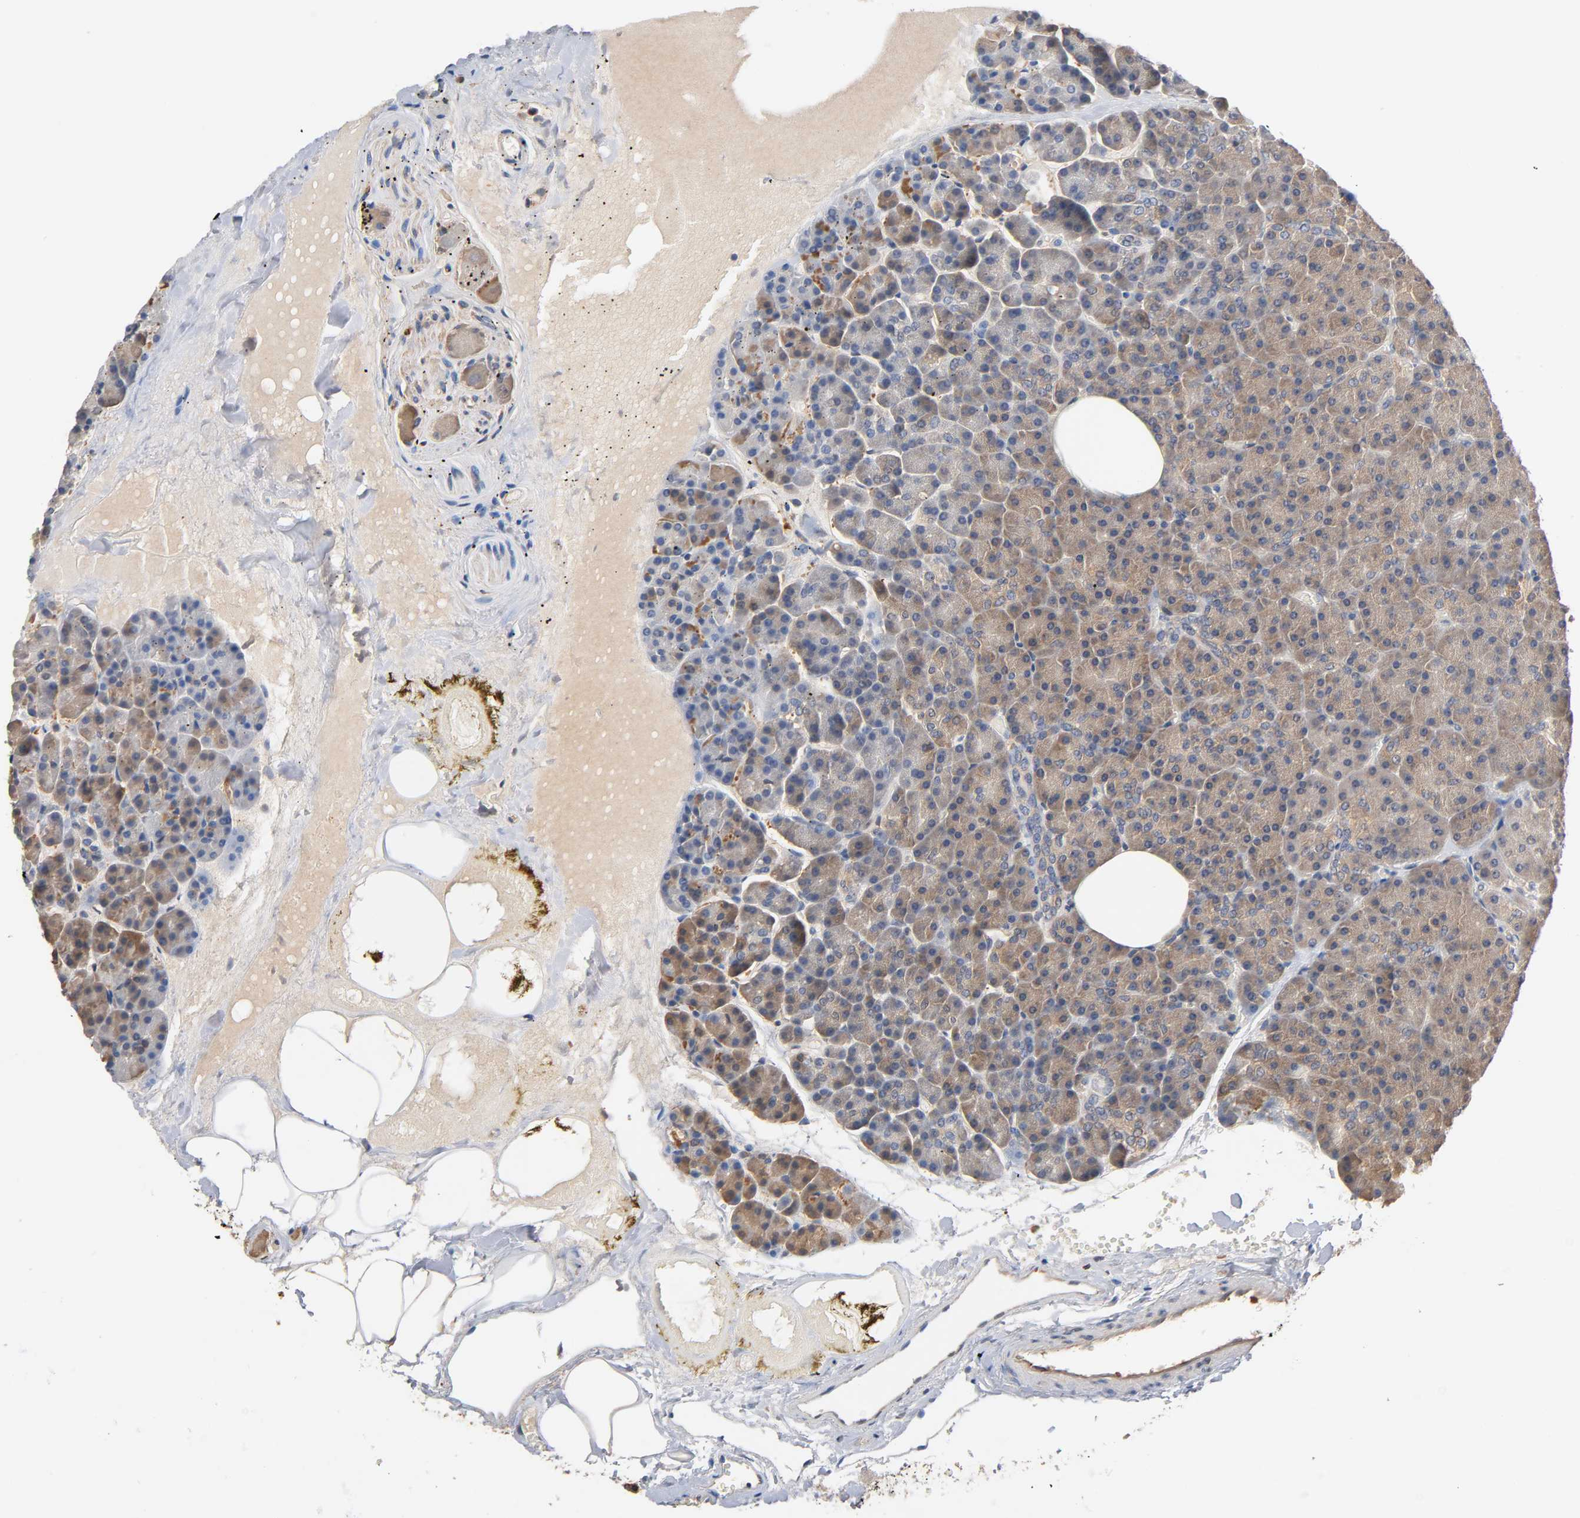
{"staining": {"intensity": "moderate", "quantity": ">75%", "location": "cytoplasmic/membranous"}, "tissue": "pancreas", "cell_type": "Exocrine glandular cells", "image_type": "normal", "snomed": [{"axis": "morphology", "description": "Normal tissue, NOS"}, {"axis": "topography", "description": "Pancreas"}], "caption": "A brown stain shows moderate cytoplasmic/membranous staining of a protein in exocrine glandular cells of benign pancreas.", "gene": "ALDOA", "patient": {"sex": "female", "age": 35}}